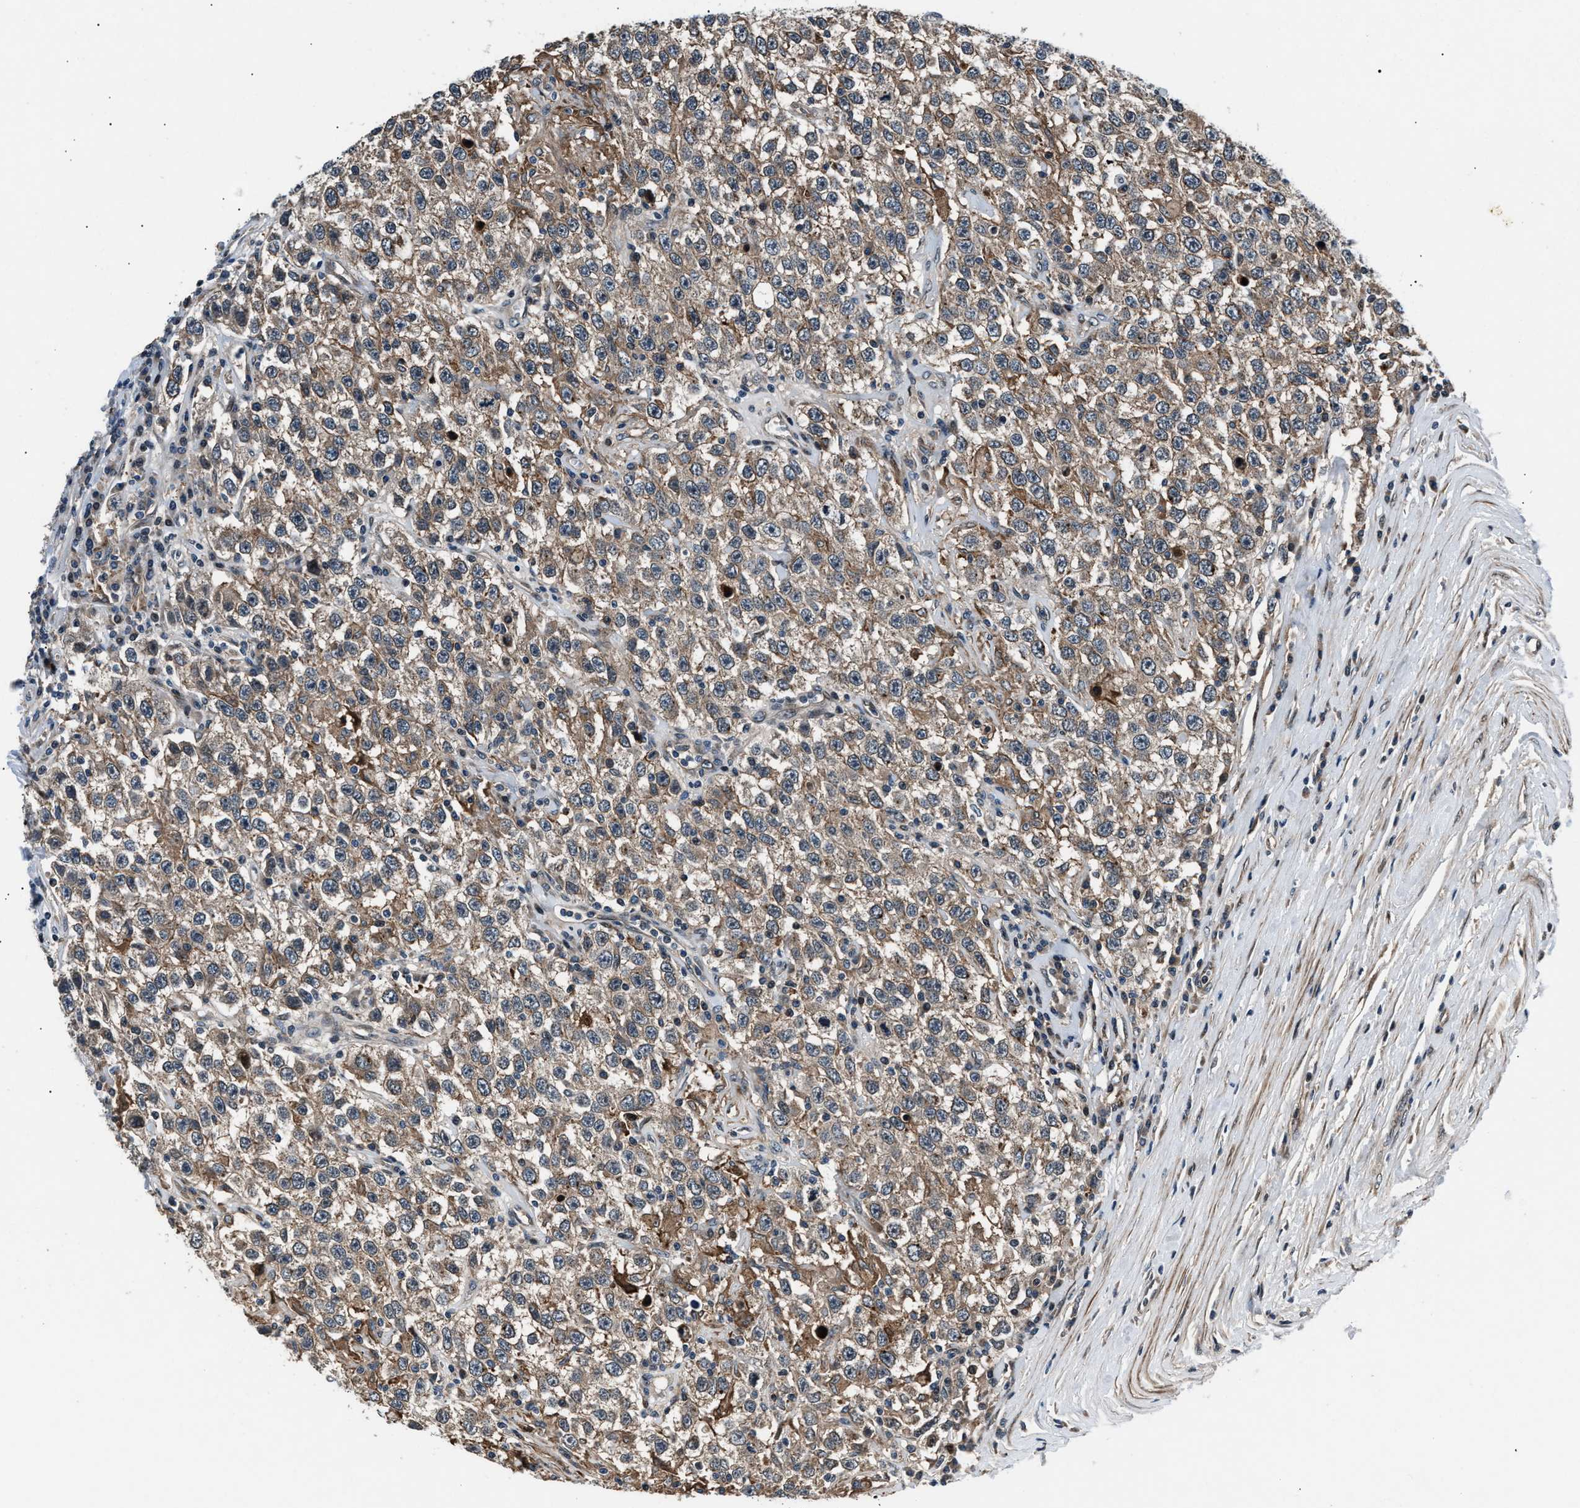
{"staining": {"intensity": "weak", "quantity": ">75%", "location": "cytoplasmic/membranous"}, "tissue": "testis cancer", "cell_type": "Tumor cells", "image_type": "cancer", "snomed": [{"axis": "morphology", "description": "Seminoma, NOS"}, {"axis": "topography", "description": "Testis"}], "caption": "About >75% of tumor cells in seminoma (testis) exhibit weak cytoplasmic/membranous protein positivity as visualized by brown immunohistochemical staining.", "gene": "DYNC2I1", "patient": {"sex": "male", "age": 41}}